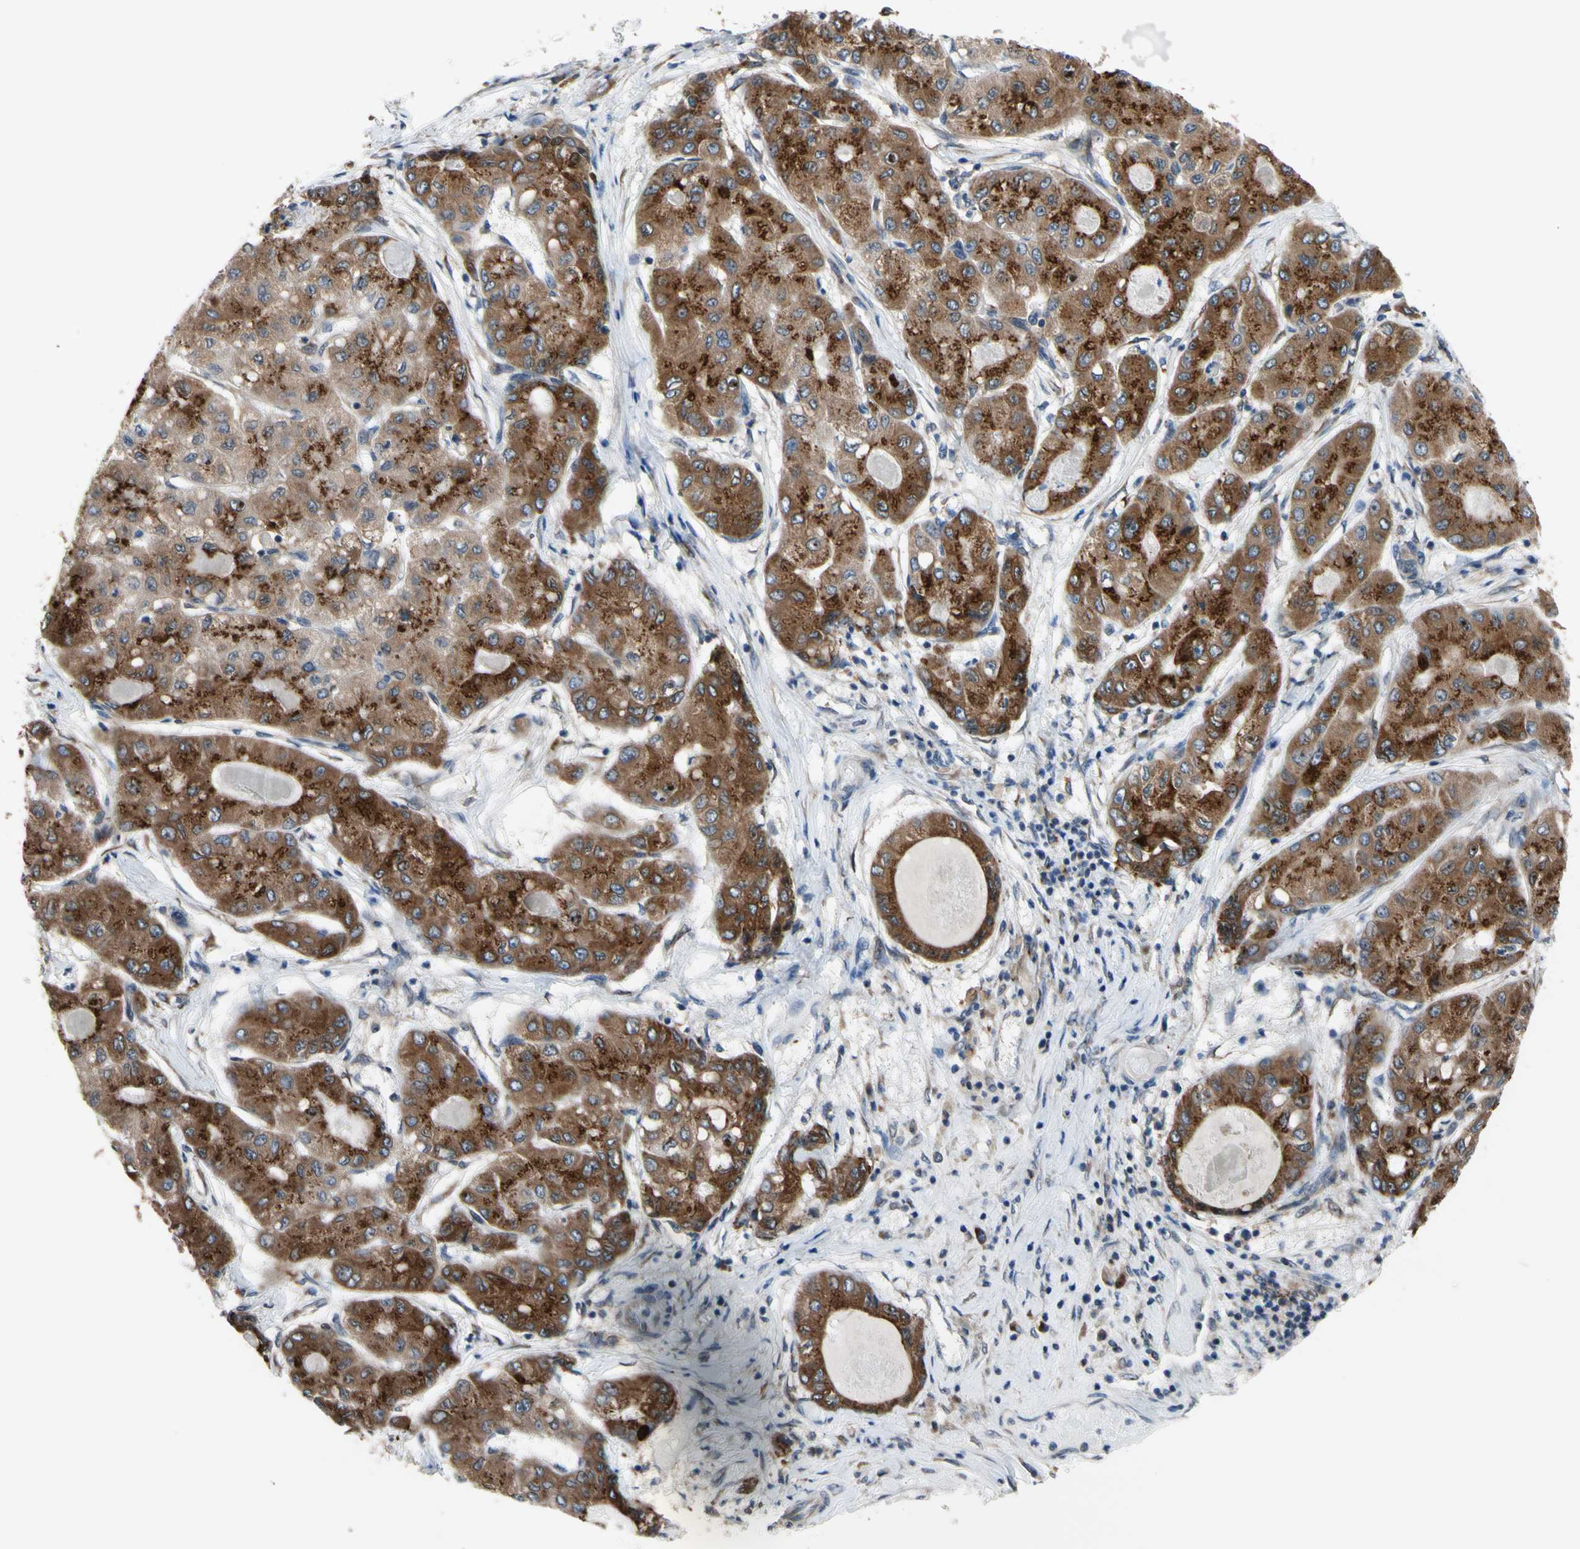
{"staining": {"intensity": "moderate", "quantity": ">75%", "location": "cytoplasmic/membranous"}, "tissue": "liver cancer", "cell_type": "Tumor cells", "image_type": "cancer", "snomed": [{"axis": "morphology", "description": "Carcinoma, Hepatocellular, NOS"}, {"axis": "topography", "description": "Liver"}], "caption": "Tumor cells exhibit medium levels of moderate cytoplasmic/membranous positivity in approximately >75% of cells in human liver cancer.", "gene": "TMED7", "patient": {"sex": "male", "age": 80}}